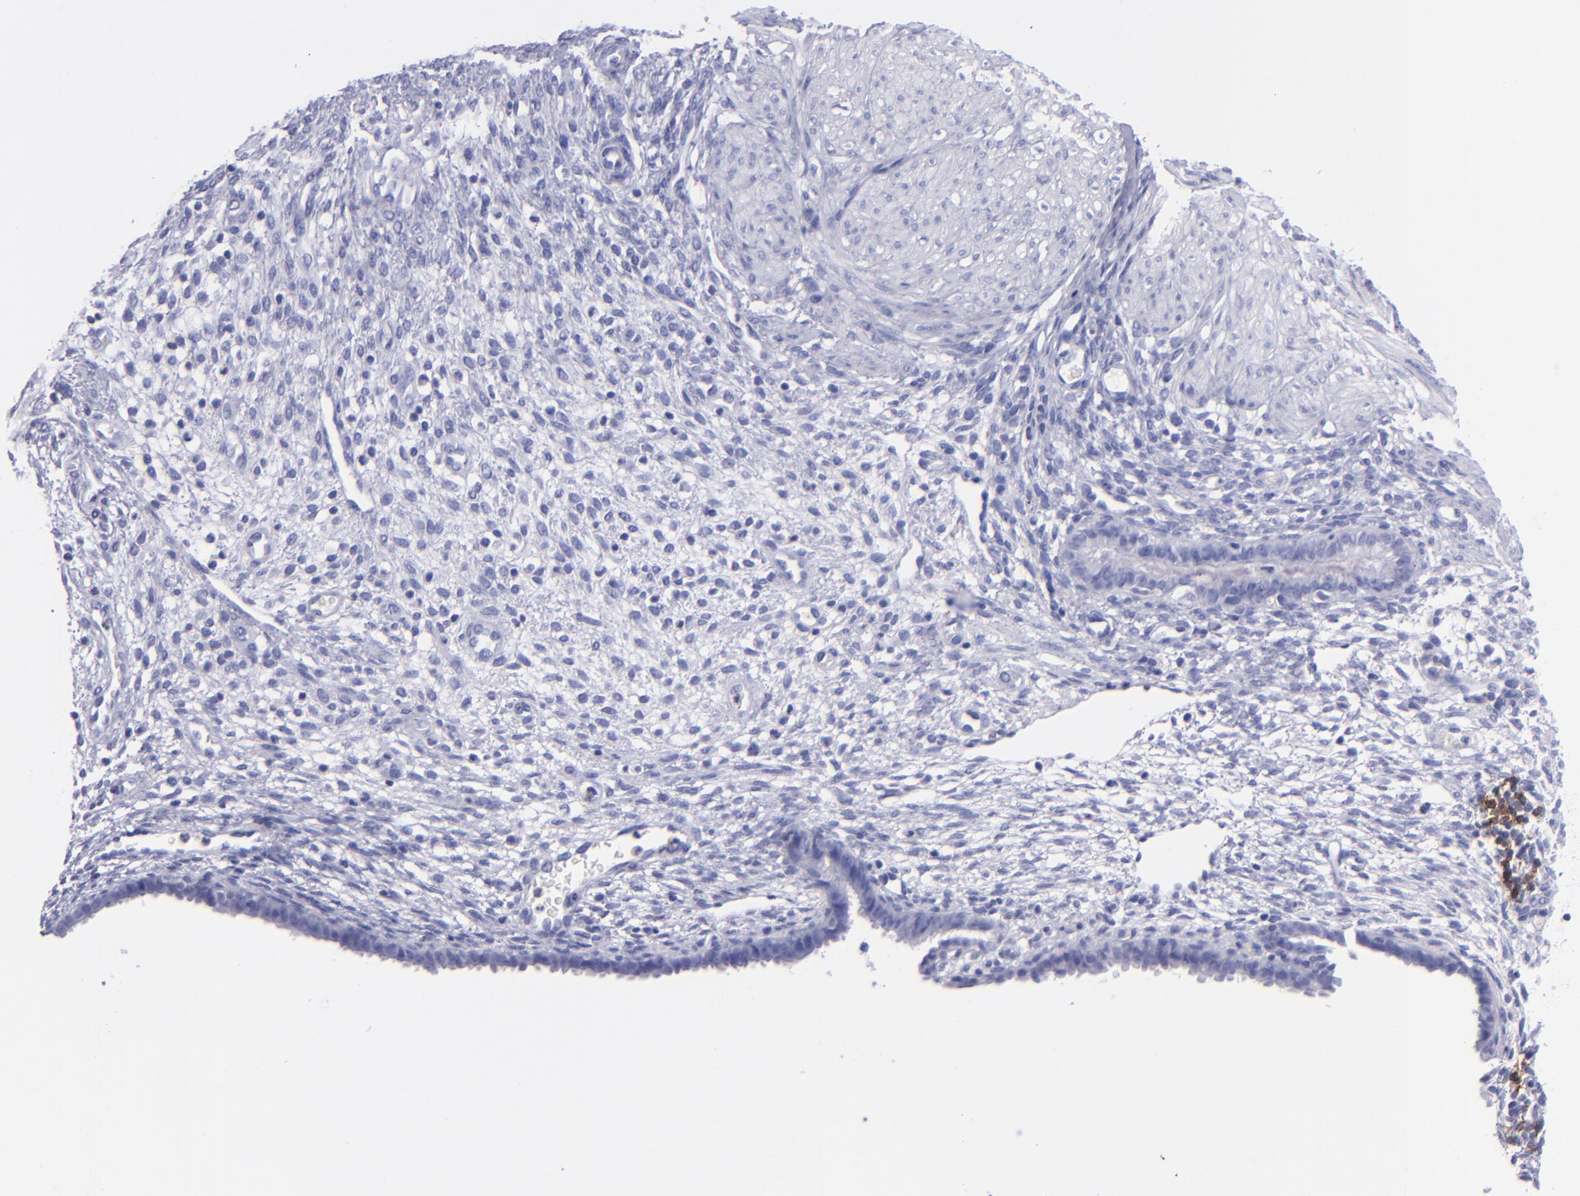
{"staining": {"intensity": "moderate", "quantity": "<25%", "location": "cytoplasmic/membranous"}, "tissue": "endometrium", "cell_type": "Cells in endometrial stroma", "image_type": "normal", "snomed": [{"axis": "morphology", "description": "Normal tissue, NOS"}, {"axis": "topography", "description": "Endometrium"}], "caption": "Human endometrium stained for a protein (brown) reveals moderate cytoplasmic/membranous positive staining in approximately <25% of cells in endometrial stroma.", "gene": "CD37", "patient": {"sex": "female", "age": 72}}